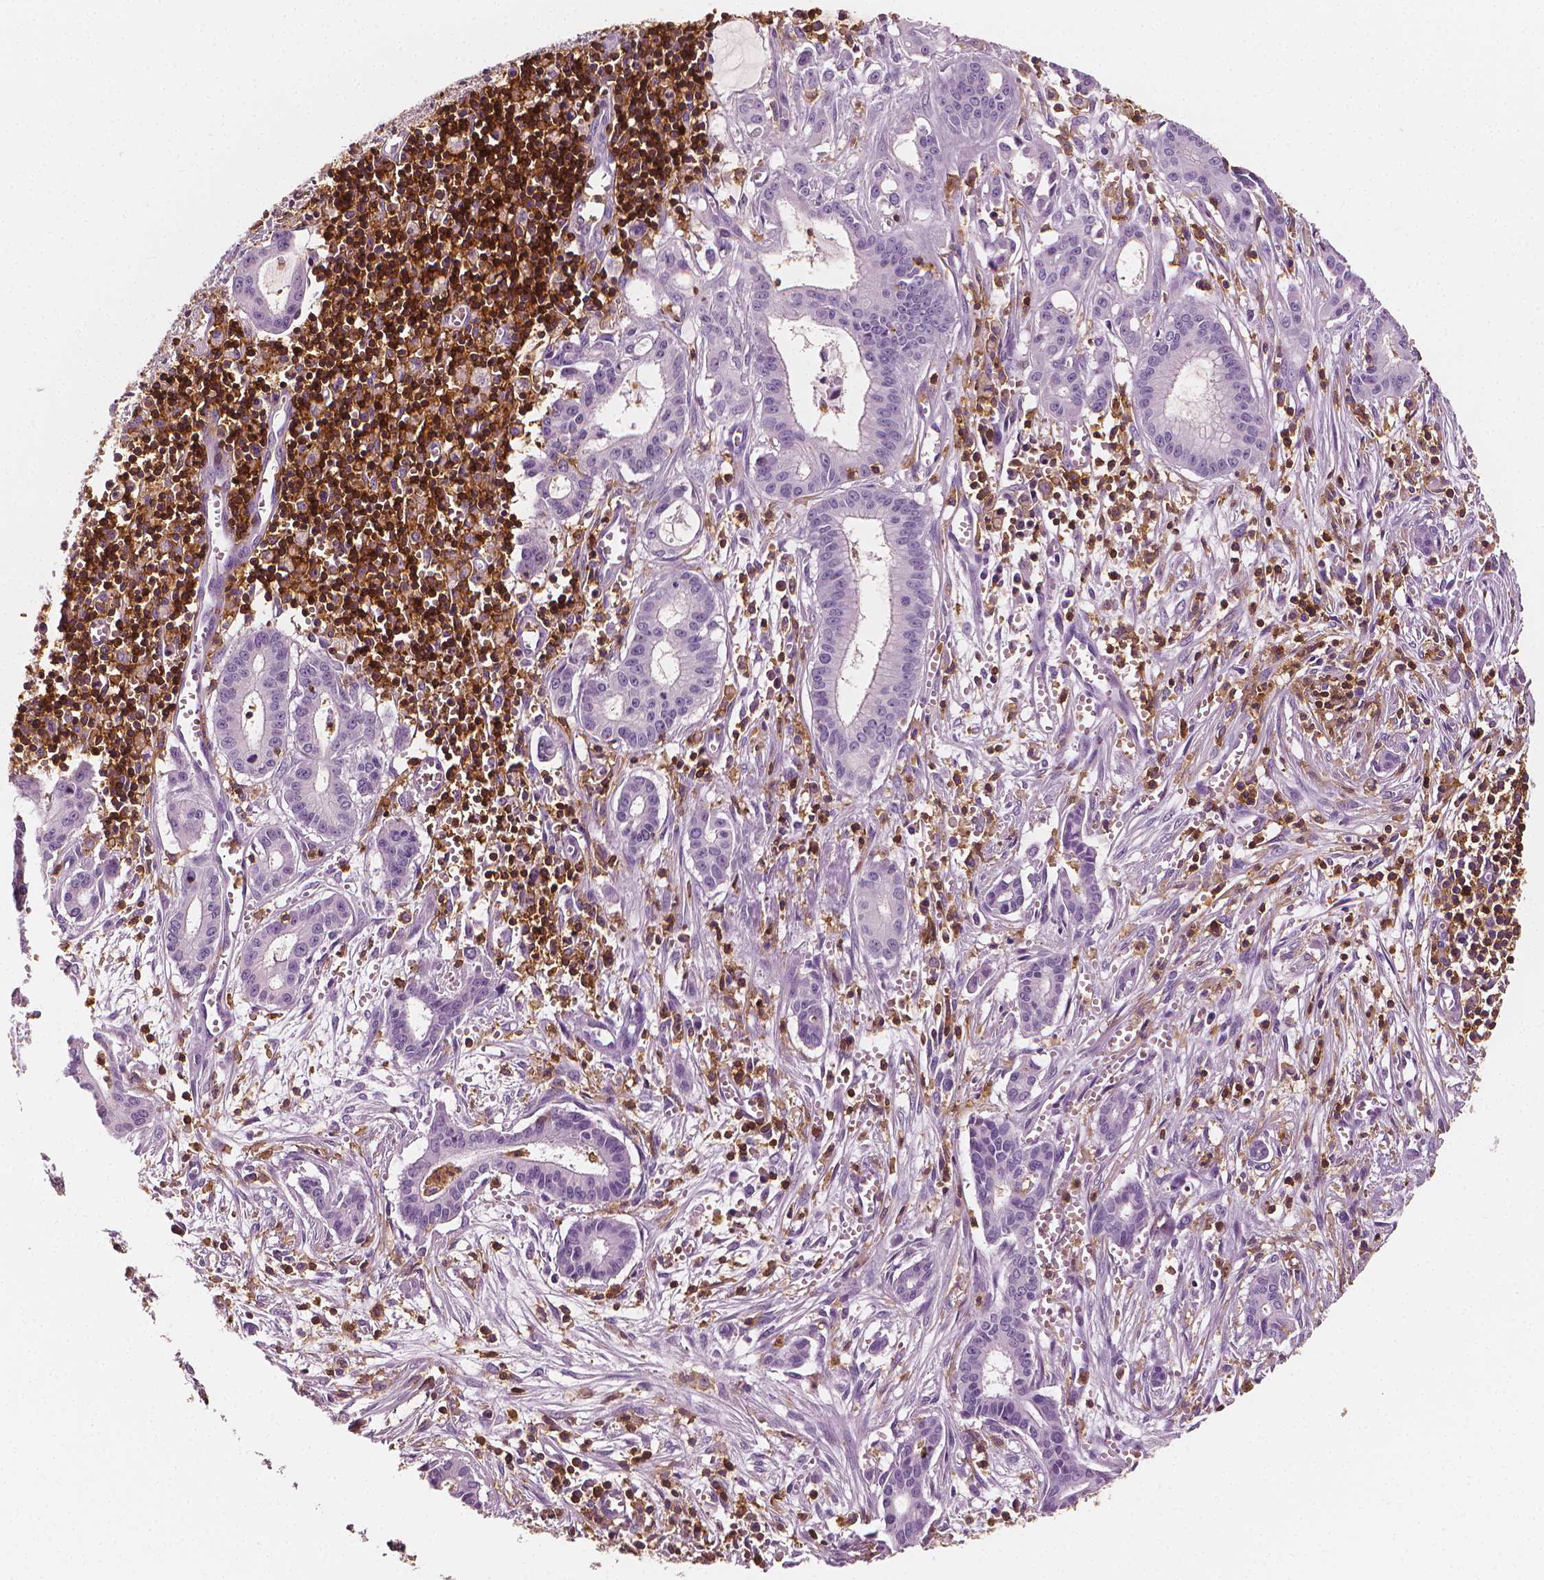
{"staining": {"intensity": "negative", "quantity": "none", "location": "none"}, "tissue": "pancreatic cancer", "cell_type": "Tumor cells", "image_type": "cancer", "snomed": [{"axis": "morphology", "description": "Adenocarcinoma, NOS"}, {"axis": "topography", "description": "Pancreas"}], "caption": "Immunohistochemistry (IHC) photomicrograph of pancreatic adenocarcinoma stained for a protein (brown), which shows no expression in tumor cells. Nuclei are stained in blue.", "gene": "PTPRC", "patient": {"sex": "male", "age": 48}}